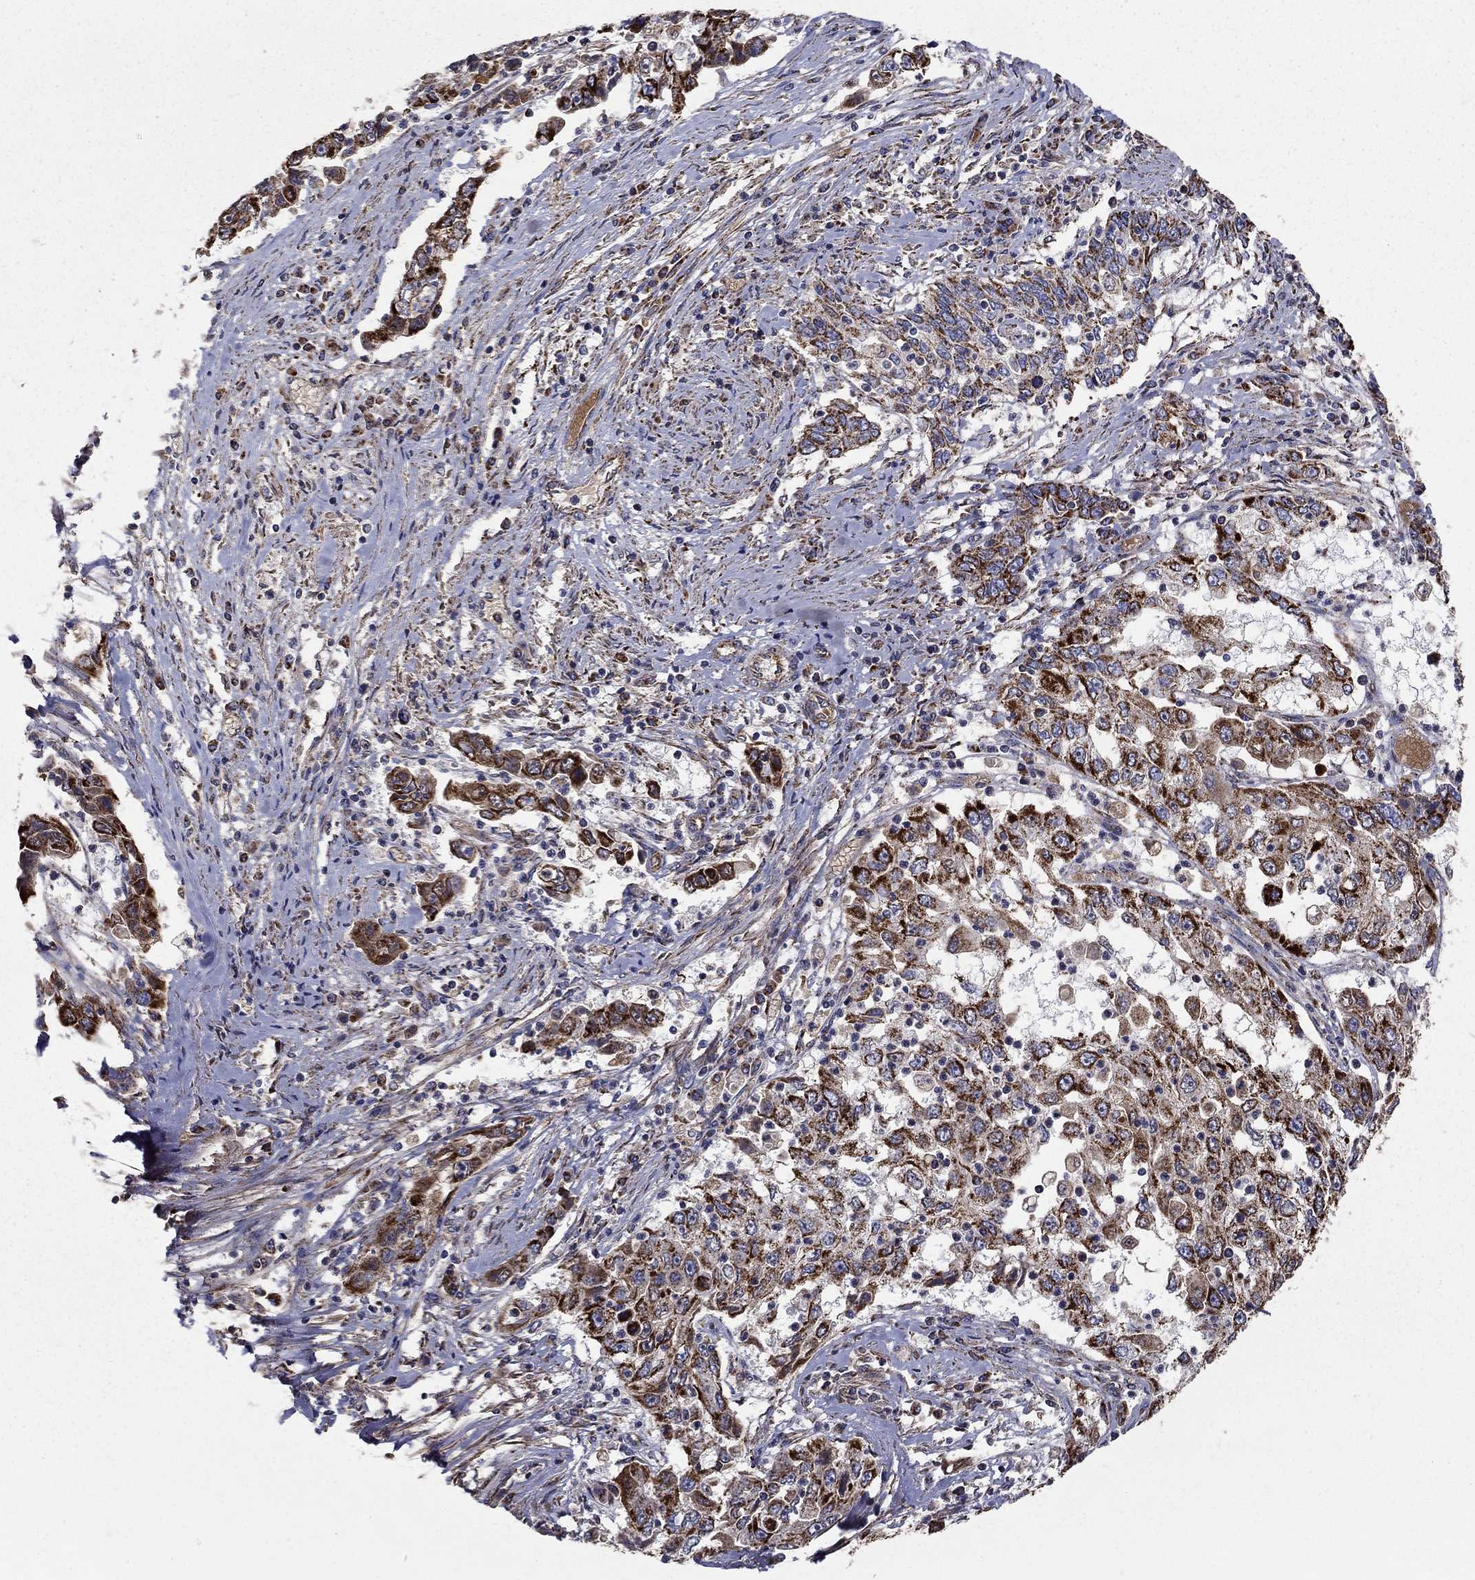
{"staining": {"intensity": "strong", "quantity": "25%-75%", "location": "cytoplasmic/membranous"}, "tissue": "cervical cancer", "cell_type": "Tumor cells", "image_type": "cancer", "snomed": [{"axis": "morphology", "description": "Squamous cell carcinoma, NOS"}, {"axis": "topography", "description": "Cervix"}], "caption": "Protein staining reveals strong cytoplasmic/membranous expression in approximately 25%-75% of tumor cells in squamous cell carcinoma (cervical).", "gene": "GCSH", "patient": {"sex": "female", "age": 36}}